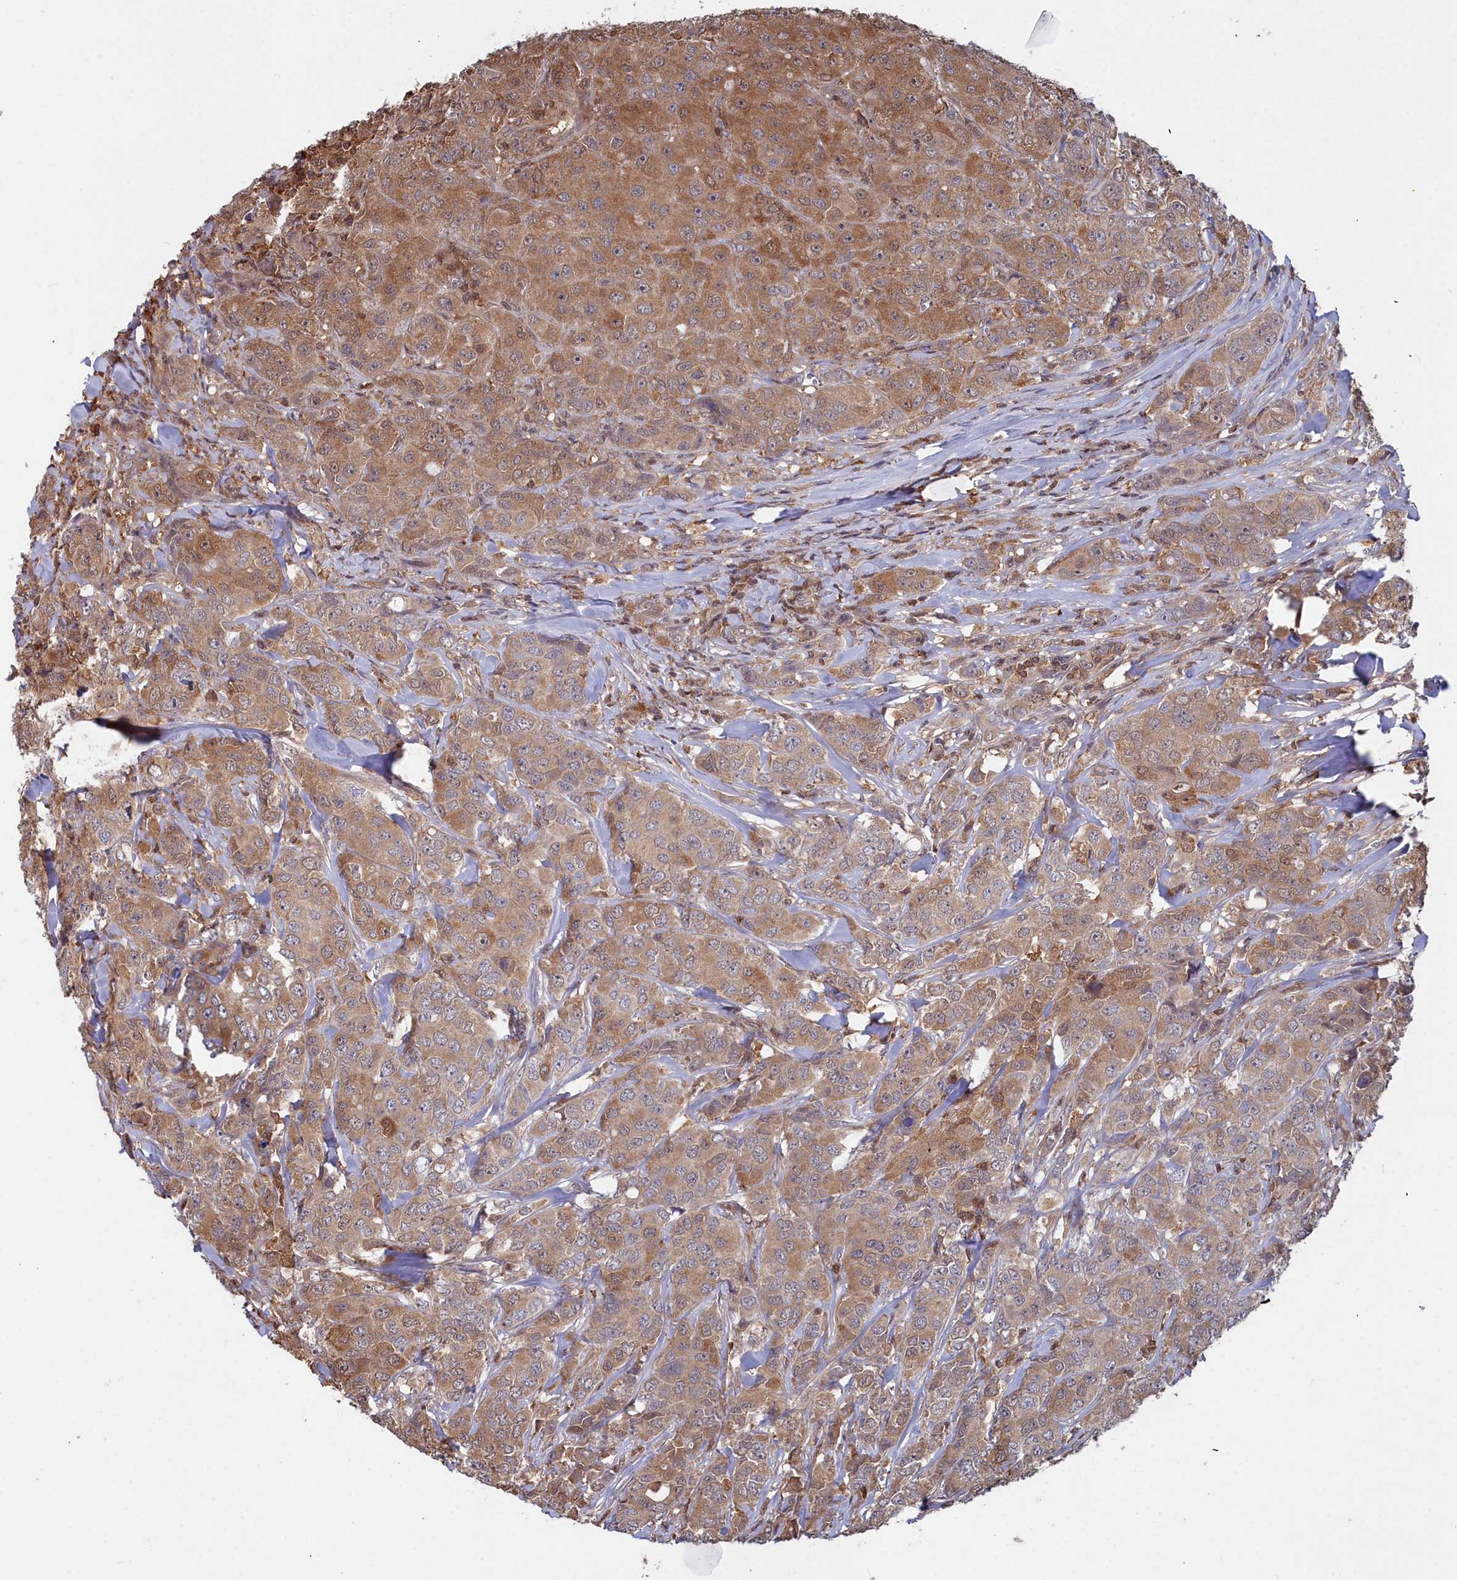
{"staining": {"intensity": "moderate", "quantity": ">75%", "location": "cytoplasmic/membranous"}, "tissue": "breast cancer", "cell_type": "Tumor cells", "image_type": "cancer", "snomed": [{"axis": "morphology", "description": "Duct carcinoma"}, {"axis": "topography", "description": "Breast"}], "caption": "Immunohistochemical staining of human breast invasive ductal carcinoma exhibits moderate cytoplasmic/membranous protein positivity in approximately >75% of tumor cells.", "gene": "GFRA2", "patient": {"sex": "female", "age": 43}}